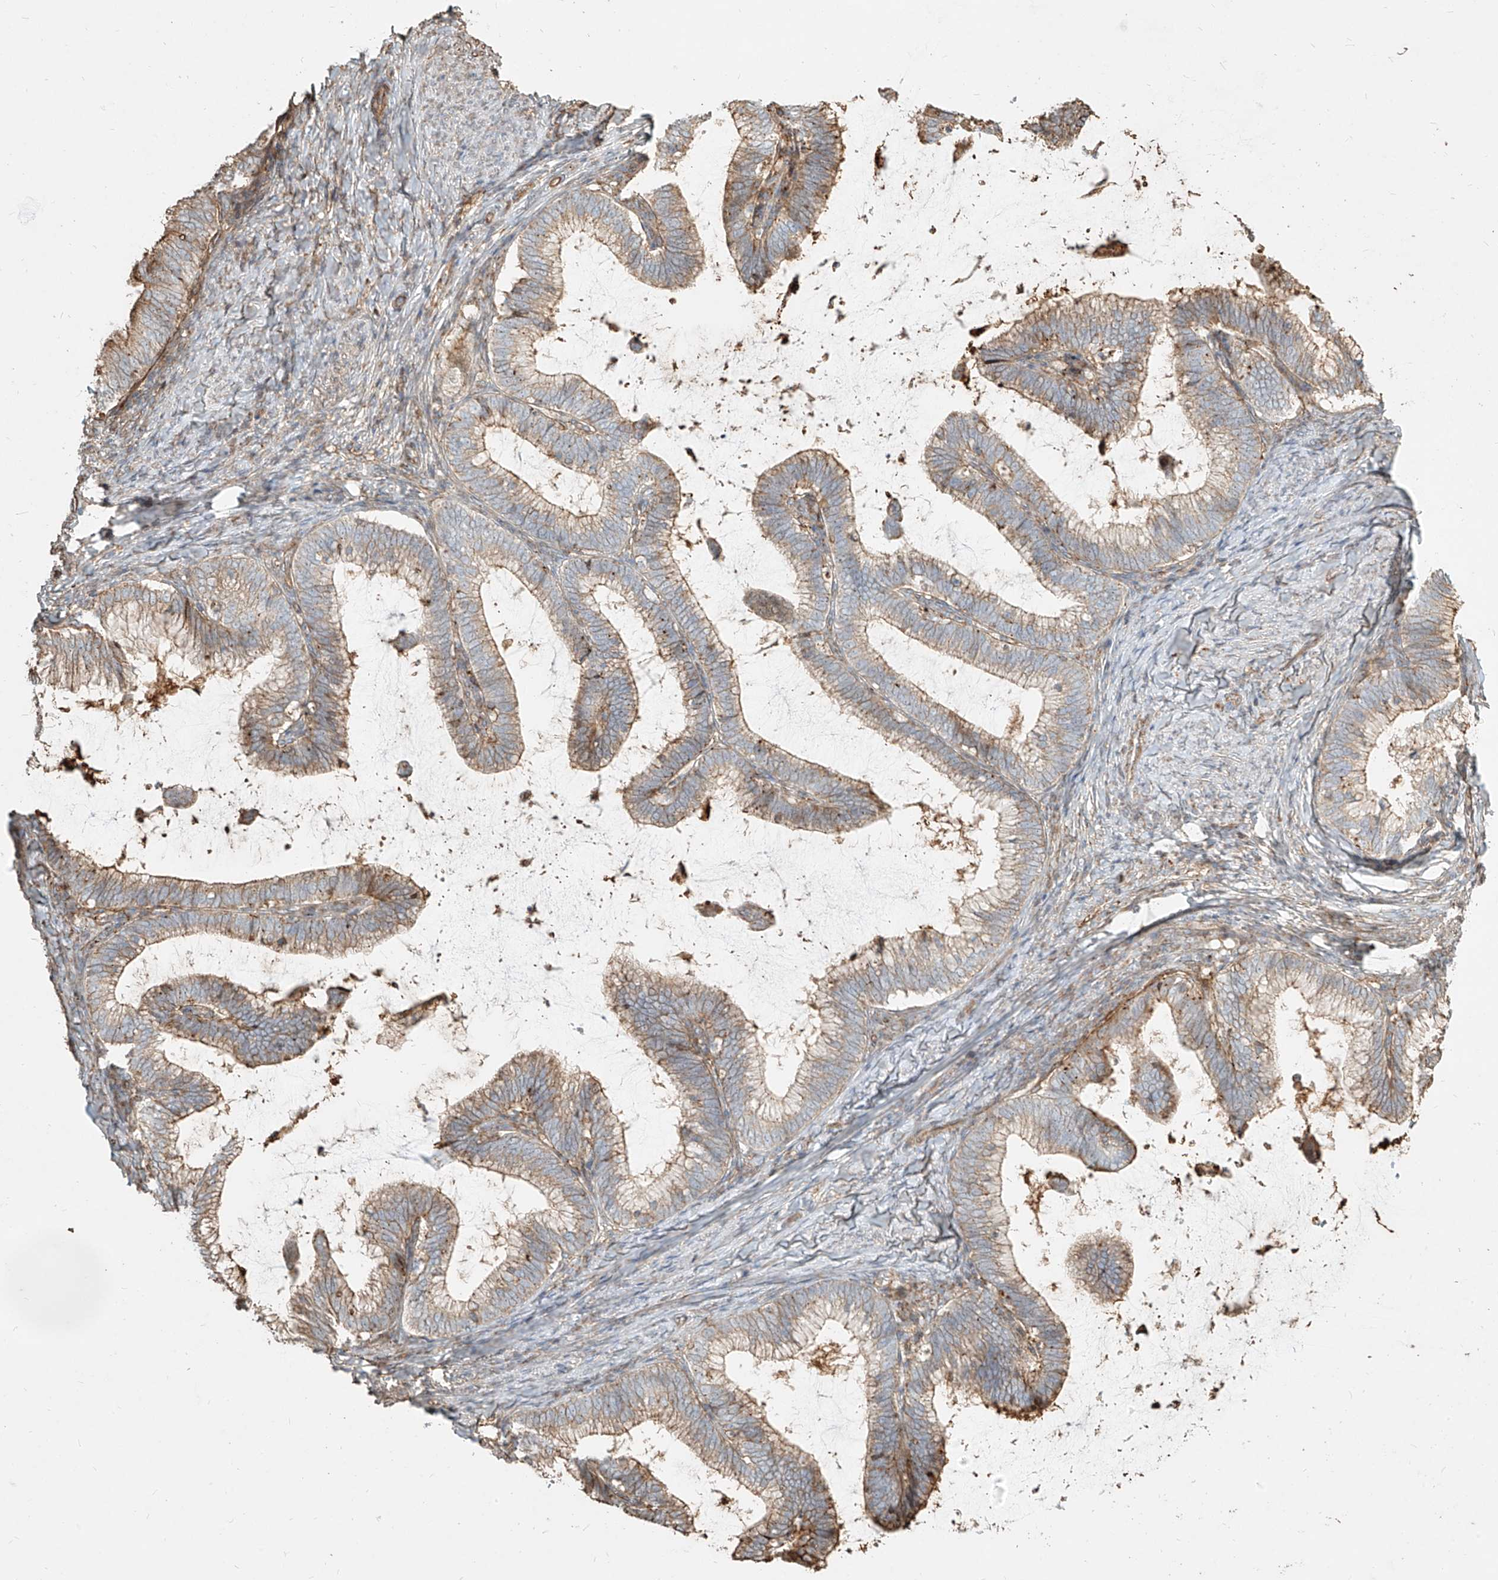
{"staining": {"intensity": "weak", "quantity": "25%-75%", "location": "cytoplasmic/membranous"}, "tissue": "cervical cancer", "cell_type": "Tumor cells", "image_type": "cancer", "snomed": [{"axis": "morphology", "description": "Adenocarcinoma, NOS"}, {"axis": "topography", "description": "Cervix"}], "caption": "Tumor cells display low levels of weak cytoplasmic/membranous positivity in approximately 25%-75% of cells in human adenocarcinoma (cervical).", "gene": "MTX2", "patient": {"sex": "female", "age": 36}}